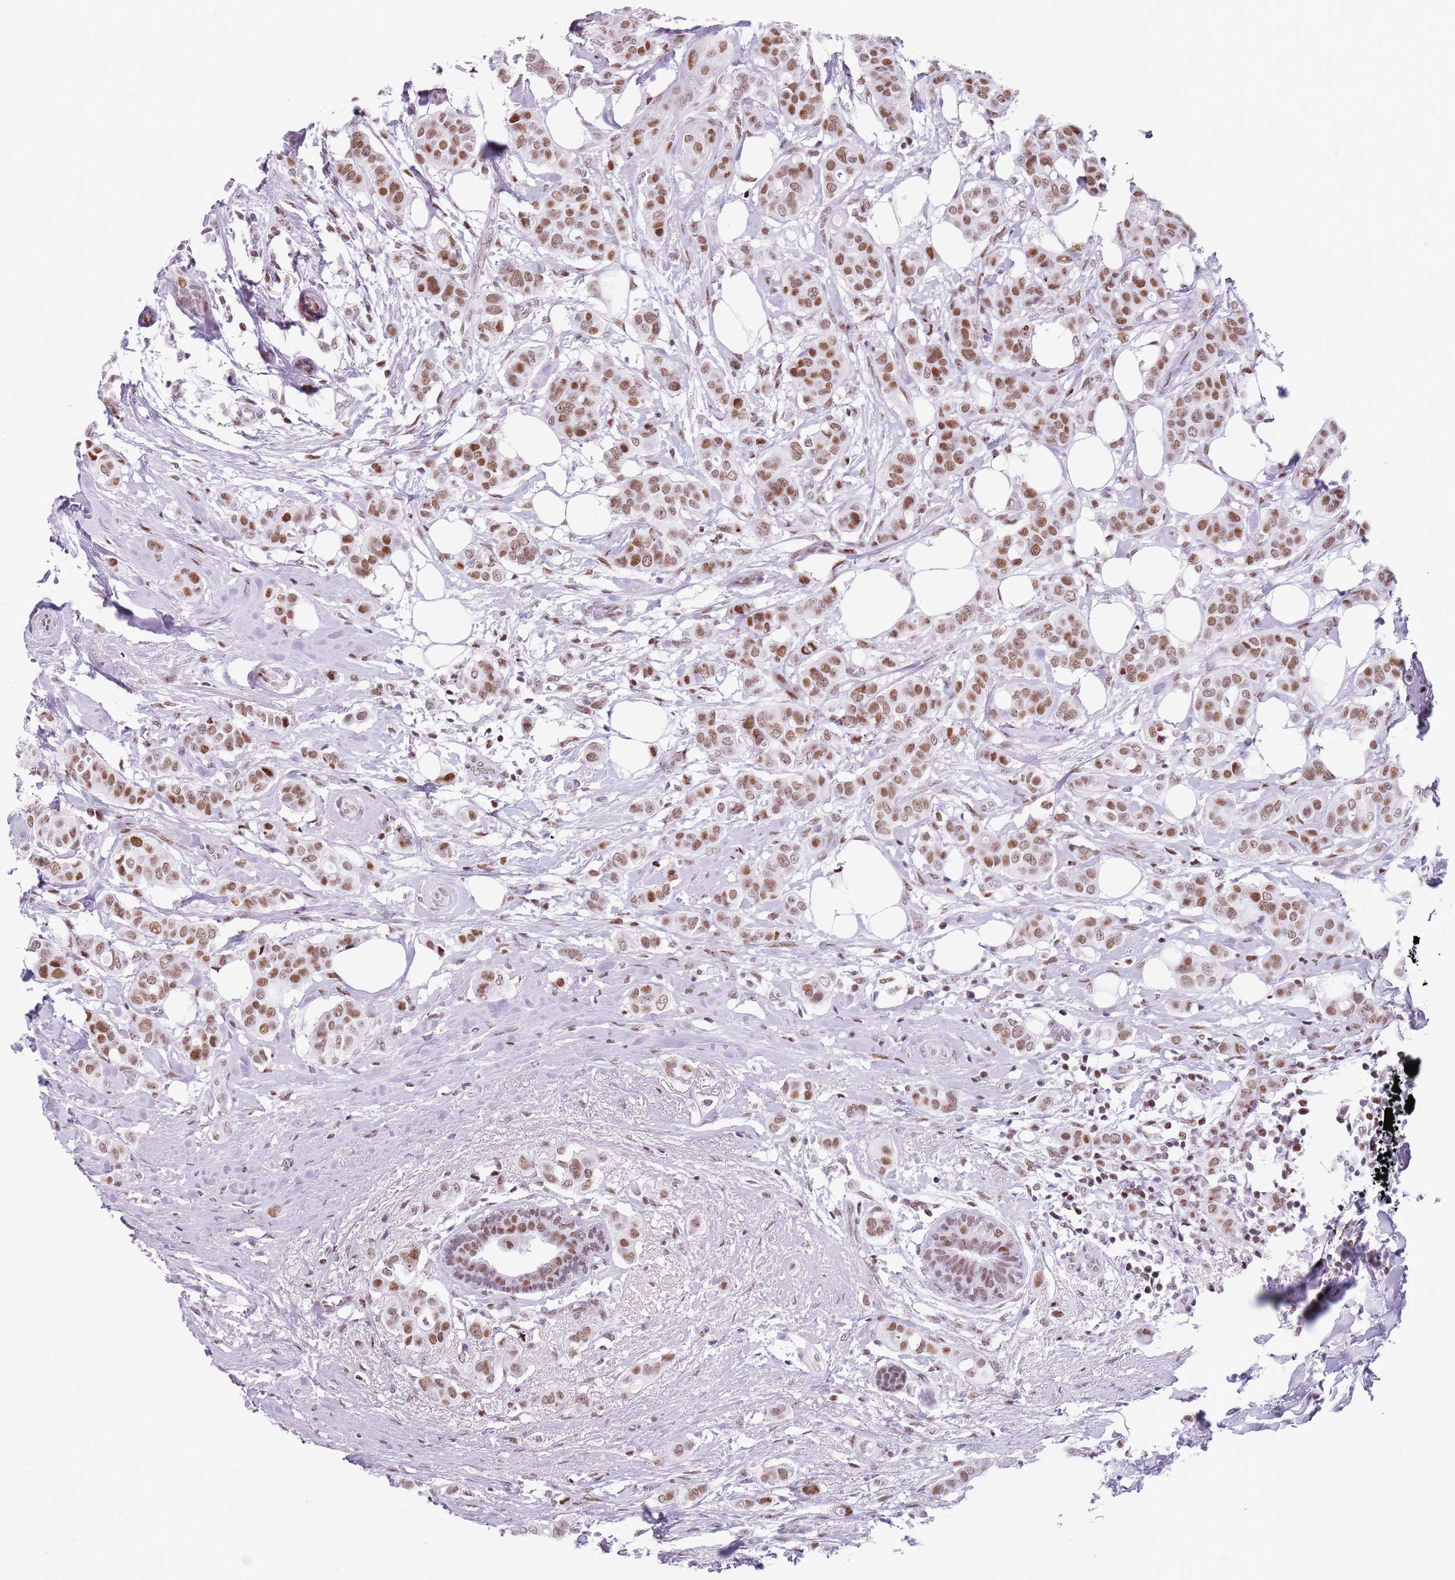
{"staining": {"intensity": "moderate", "quantity": ">75%", "location": "nuclear"}, "tissue": "breast cancer", "cell_type": "Tumor cells", "image_type": "cancer", "snomed": [{"axis": "morphology", "description": "Lobular carcinoma"}, {"axis": "topography", "description": "Breast"}], "caption": "Brown immunohistochemical staining in human breast cancer (lobular carcinoma) shows moderate nuclear staining in approximately >75% of tumor cells.", "gene": "FAM104B", "patient": {"sex": "female", "age": 51}}